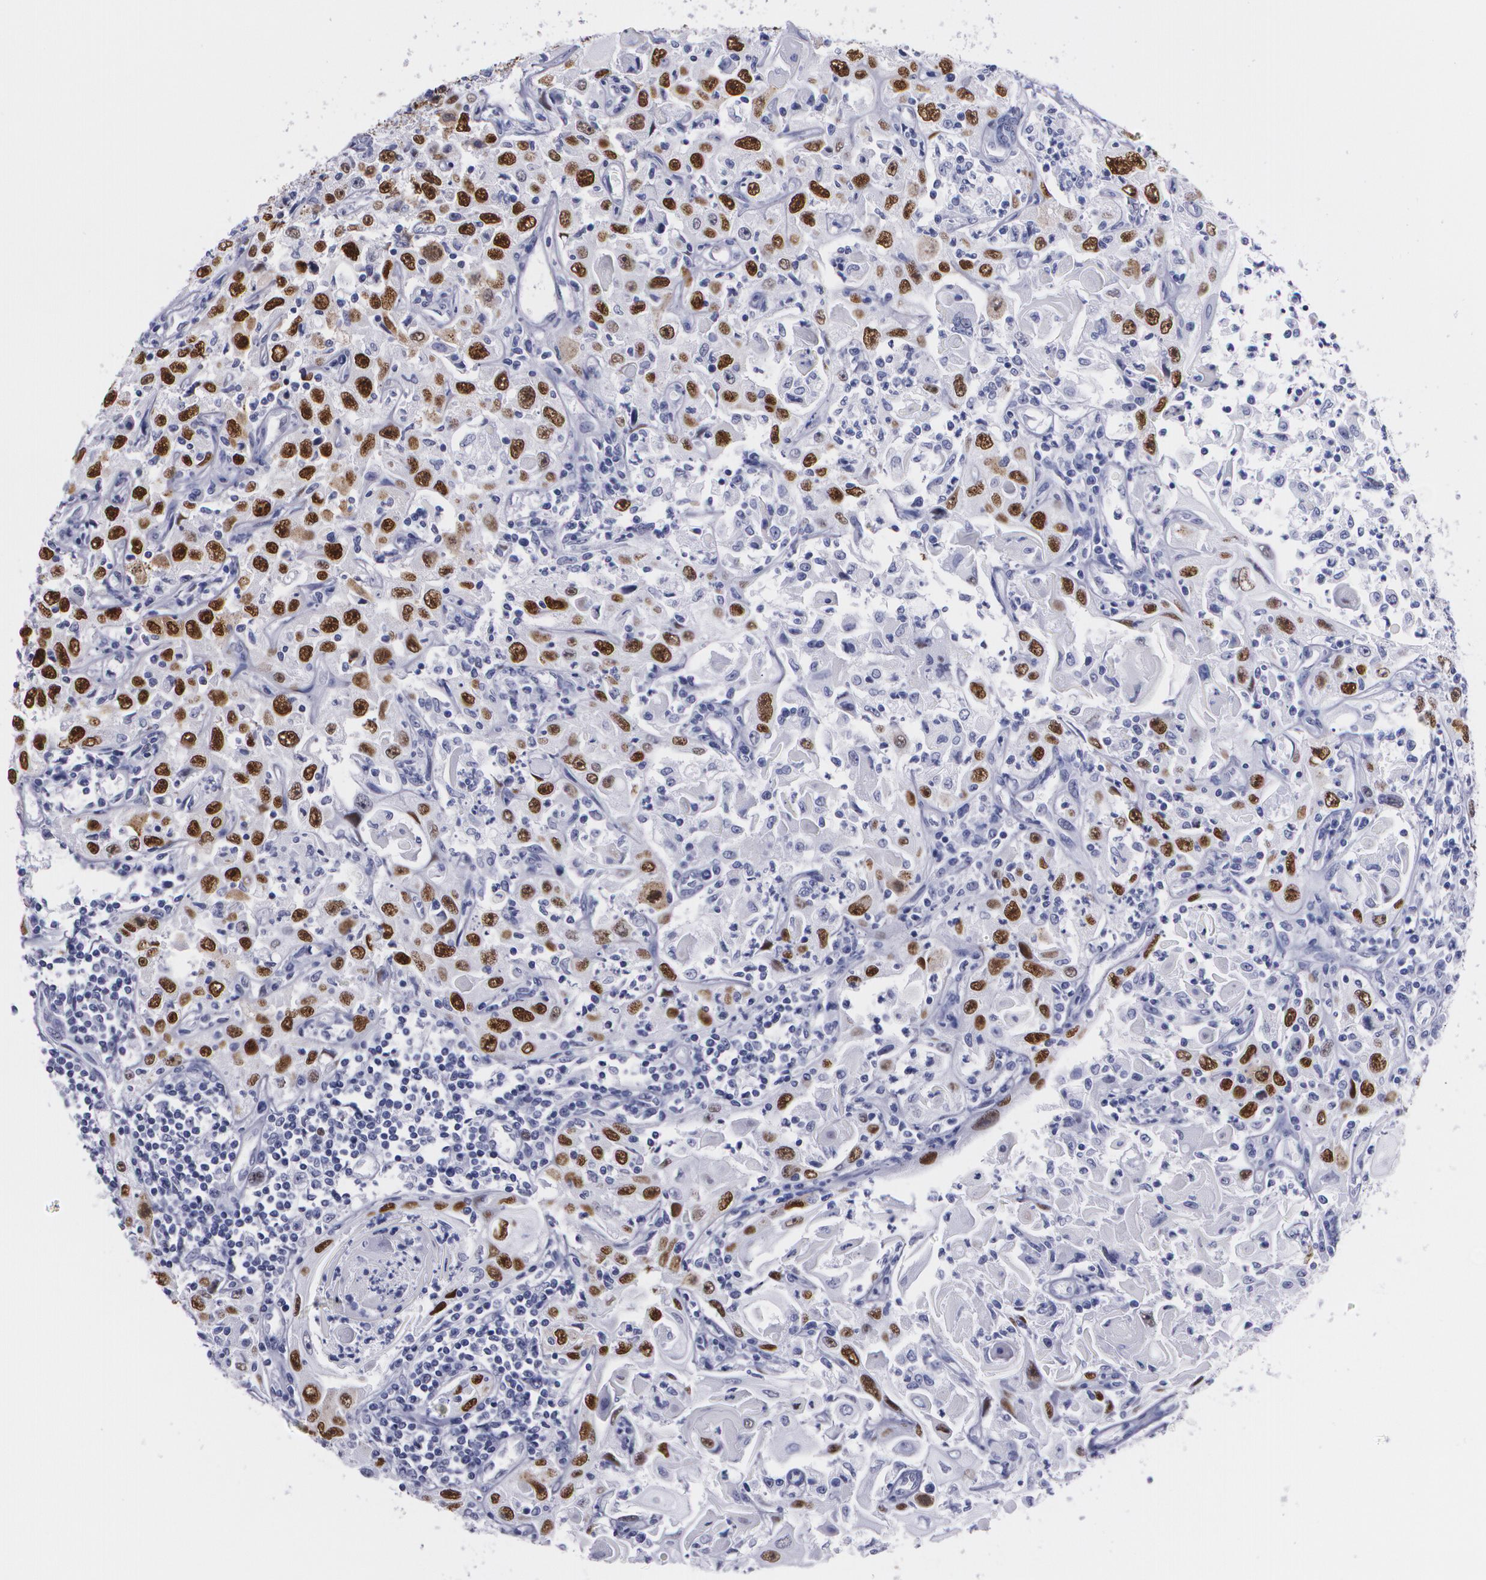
{"staining": {"intensity": "strong", "quantity": ">75%", "location": "nuclear"}, "tissue": "head and neck cancer", "cell_type": "Tumor cells", "image_type": "cancer", "snomed": [{"axis": "morphology", "description": "Squamous cell carcinoma, NOS"}, {"axis": "topography", "description": "Oral tissue"}, {"axis": "topography", "description": "Head-Neck"}], "caption": "This image exhibits immunohistochemistry staining of head and neck cancer (squamous cell carcinoma), with high strong nuclear staining in approximately >75% of tumor cells.", "gene": "TP53", "patient": {"sex": "female", "age": 76}}